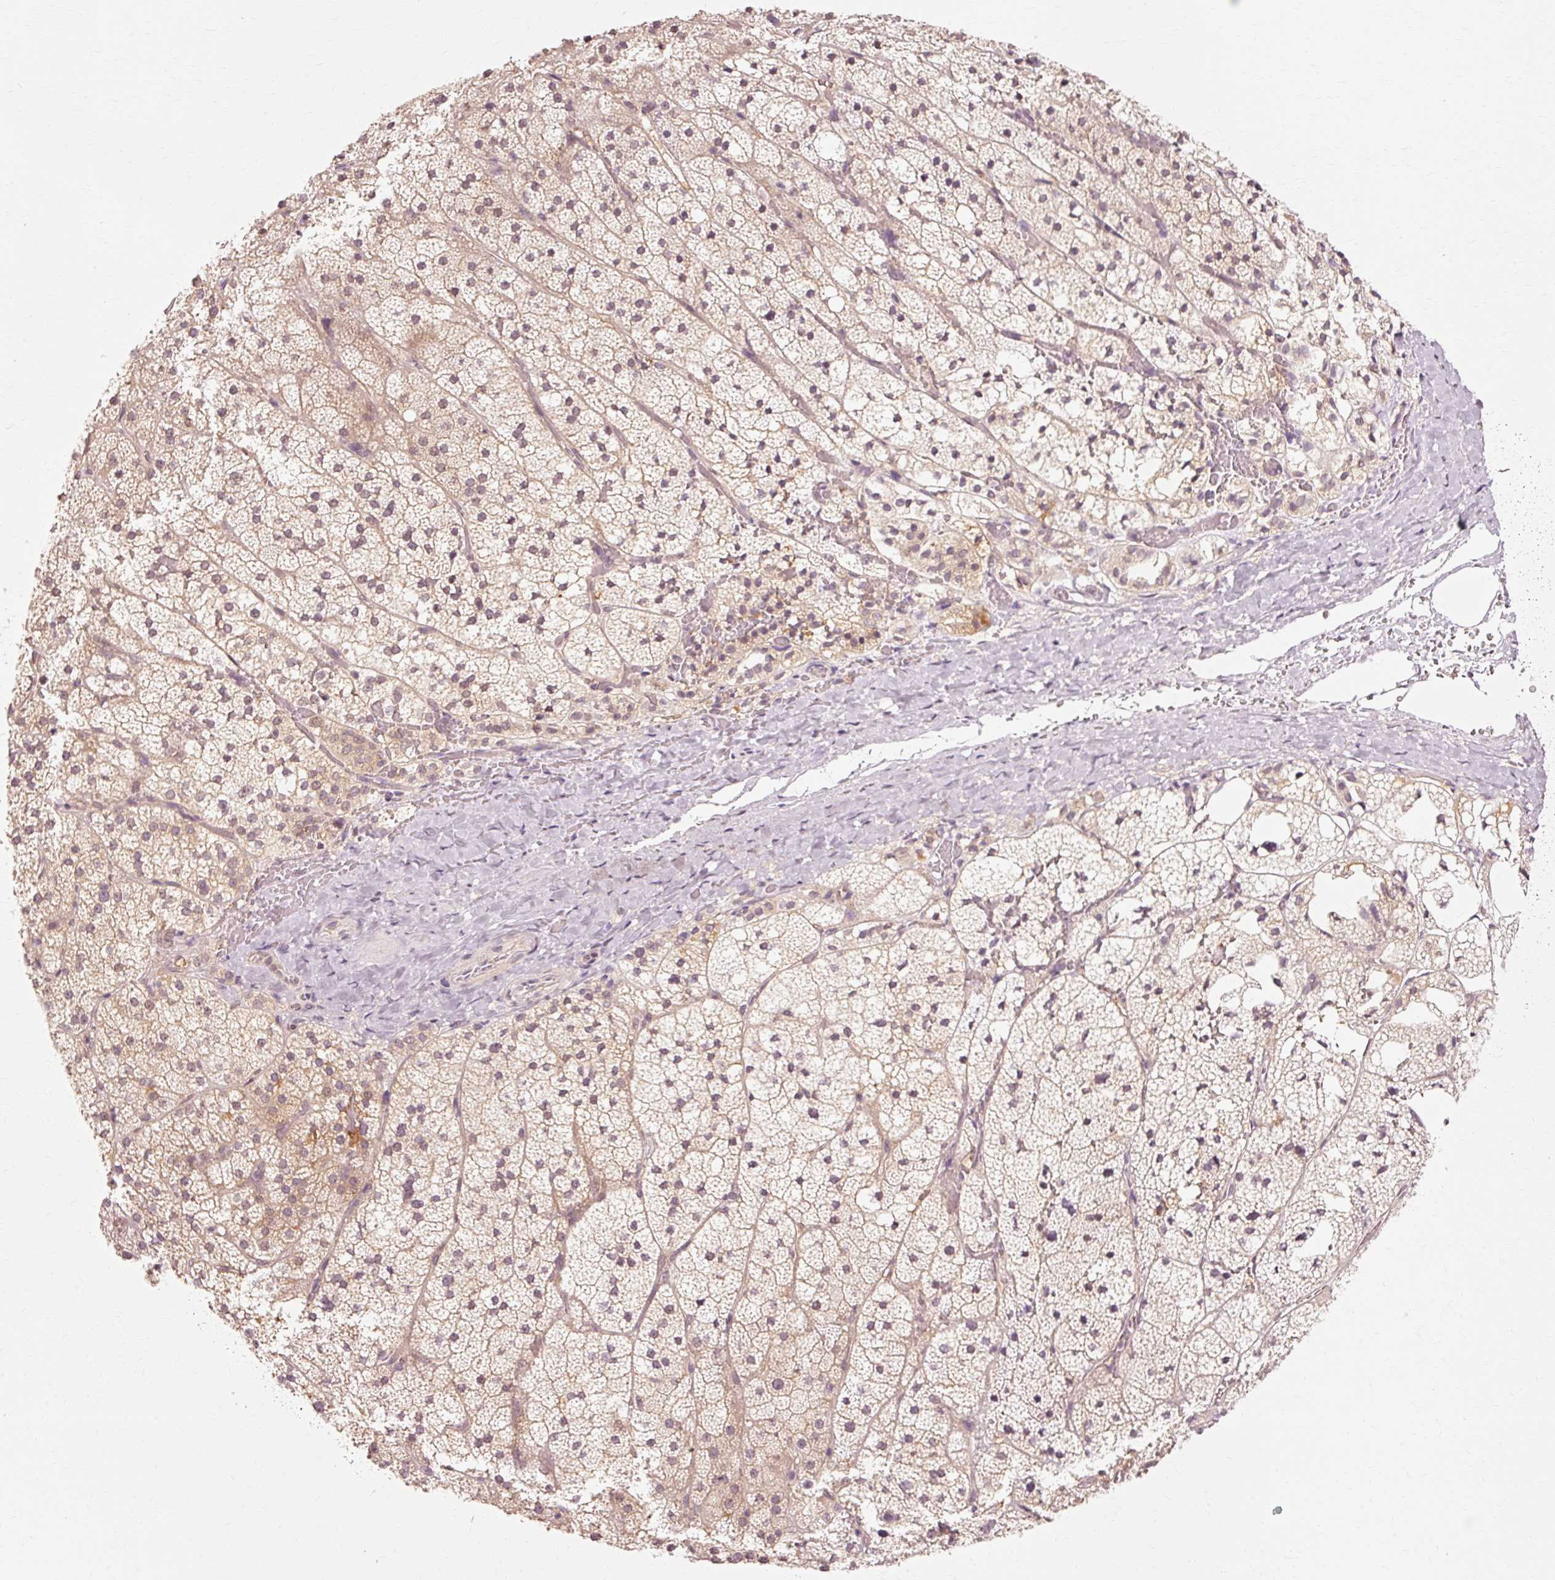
{"staining": {"intensity": "weak", "quantity": ">75%", "location": "cytoplasmic/membranous"}, "tissue": "adrenal gland", "cell_type": "Glandular cells", "image_type": "normal", "snomed": [{"axis": "morphology", "description": "Normal tissue, NOS"}, {"axis": "topography", "description": "Adrenal gland"}], "caption": "Brown immunohistochemical staining in unremarkable human adrenal gland shows weak cytoplasmic/membranous staining in about >75% of glandular cells.", "gene": "RGPD5", "patient": {"sex": "male", "age": 53}}